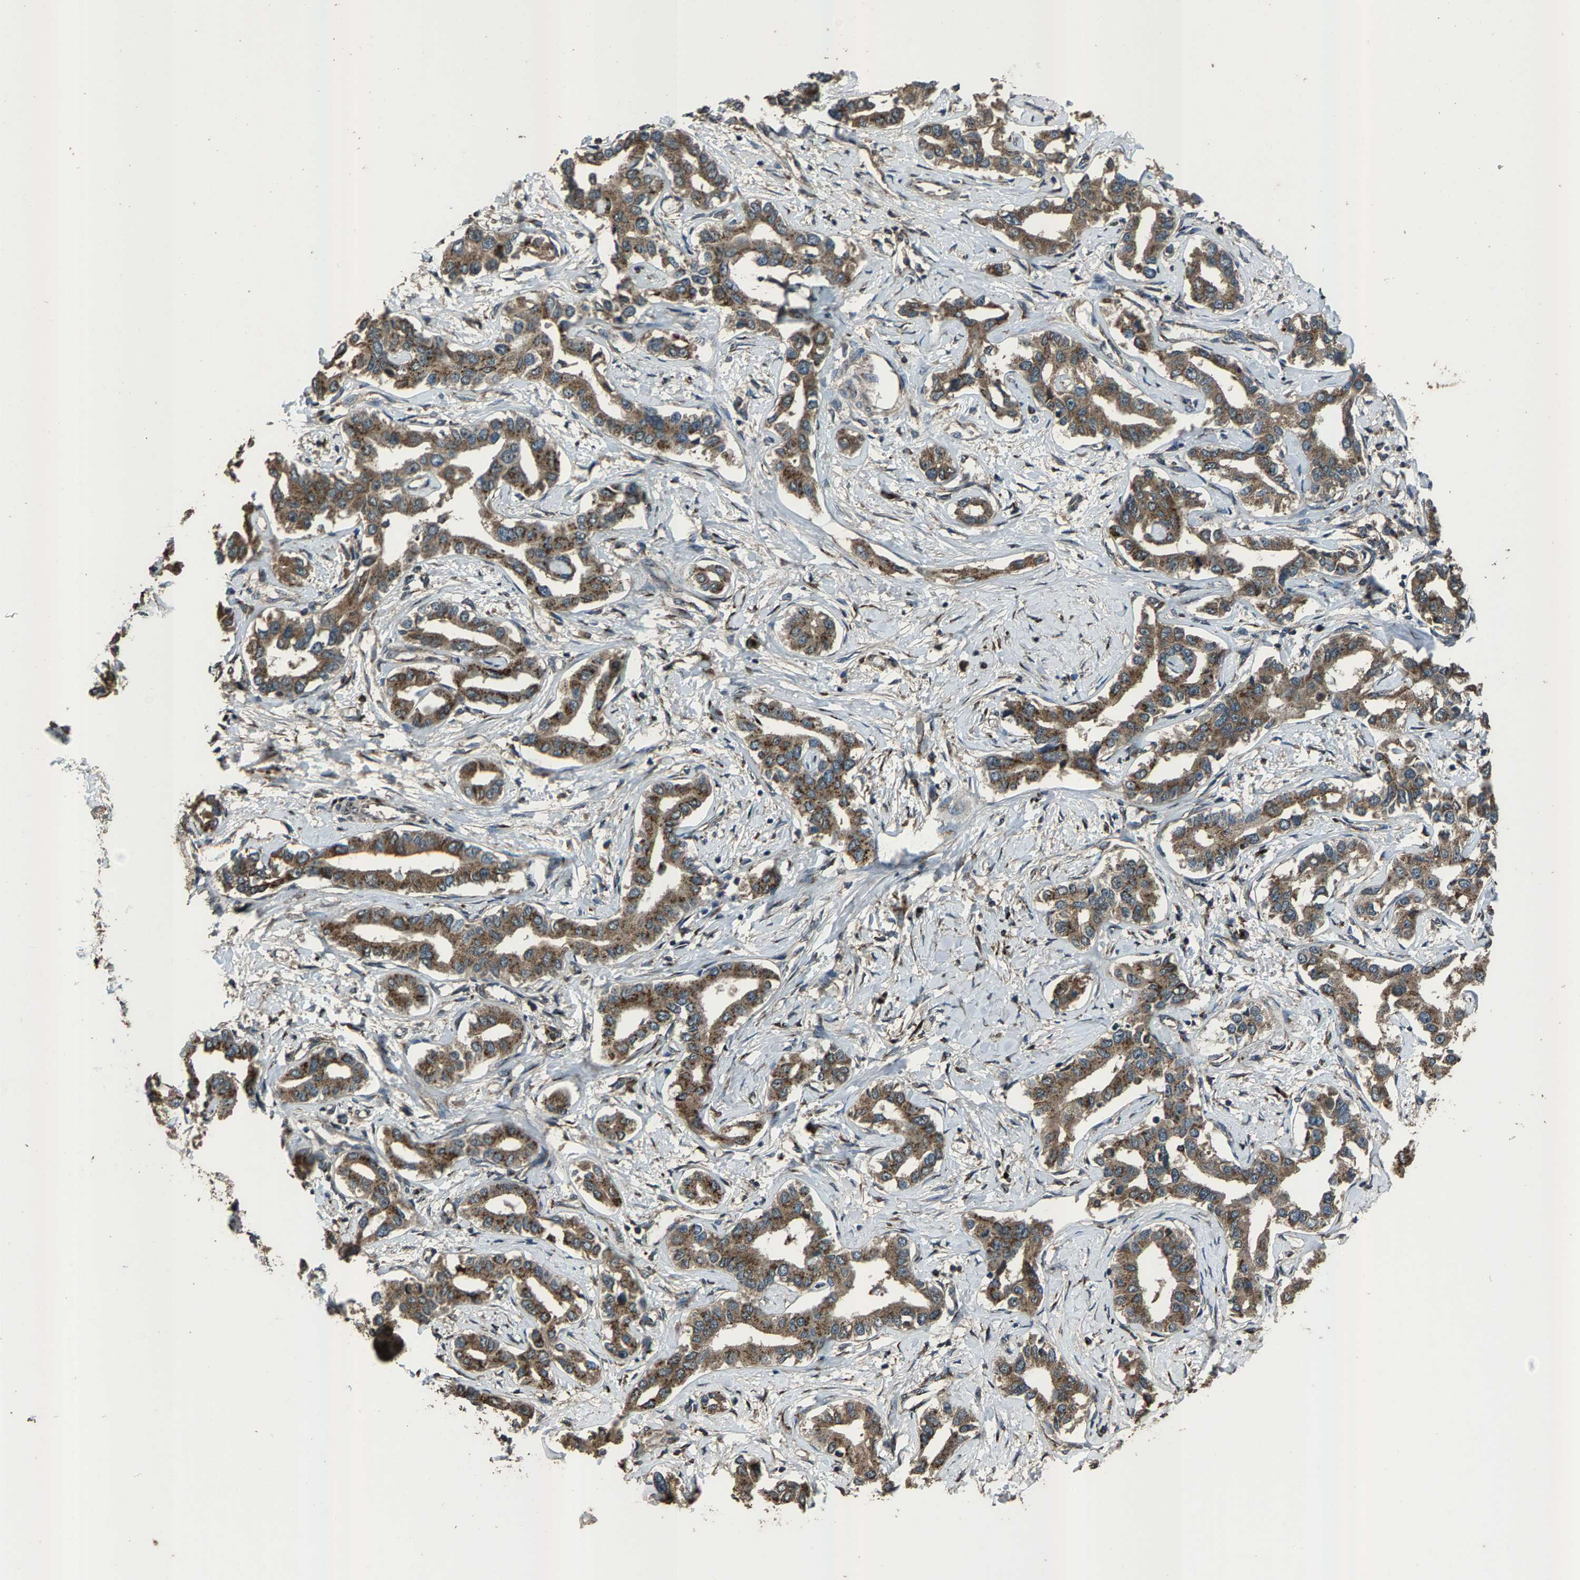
{"staining": {"intensity": "moderate", "quantity": ">75%", "location": "cytoplasmic/membranous"}, "tissue": "liver cancer", "cell_type": "Tumor cells", "image_type": "cancer", "snomed": [{"axis": "morphology", "description": "Cholangiocarcinoma"}, {"axis": "topography", "description": "Liver"}], "caption": "Liver cancer tissue shows moderate cytoplasmic/membranous expression in about >75% of tumor cells, visualized by immunohistochemistry.", "gene": "SLC38A10", "patient": {"sex": "male", "age": 59}}